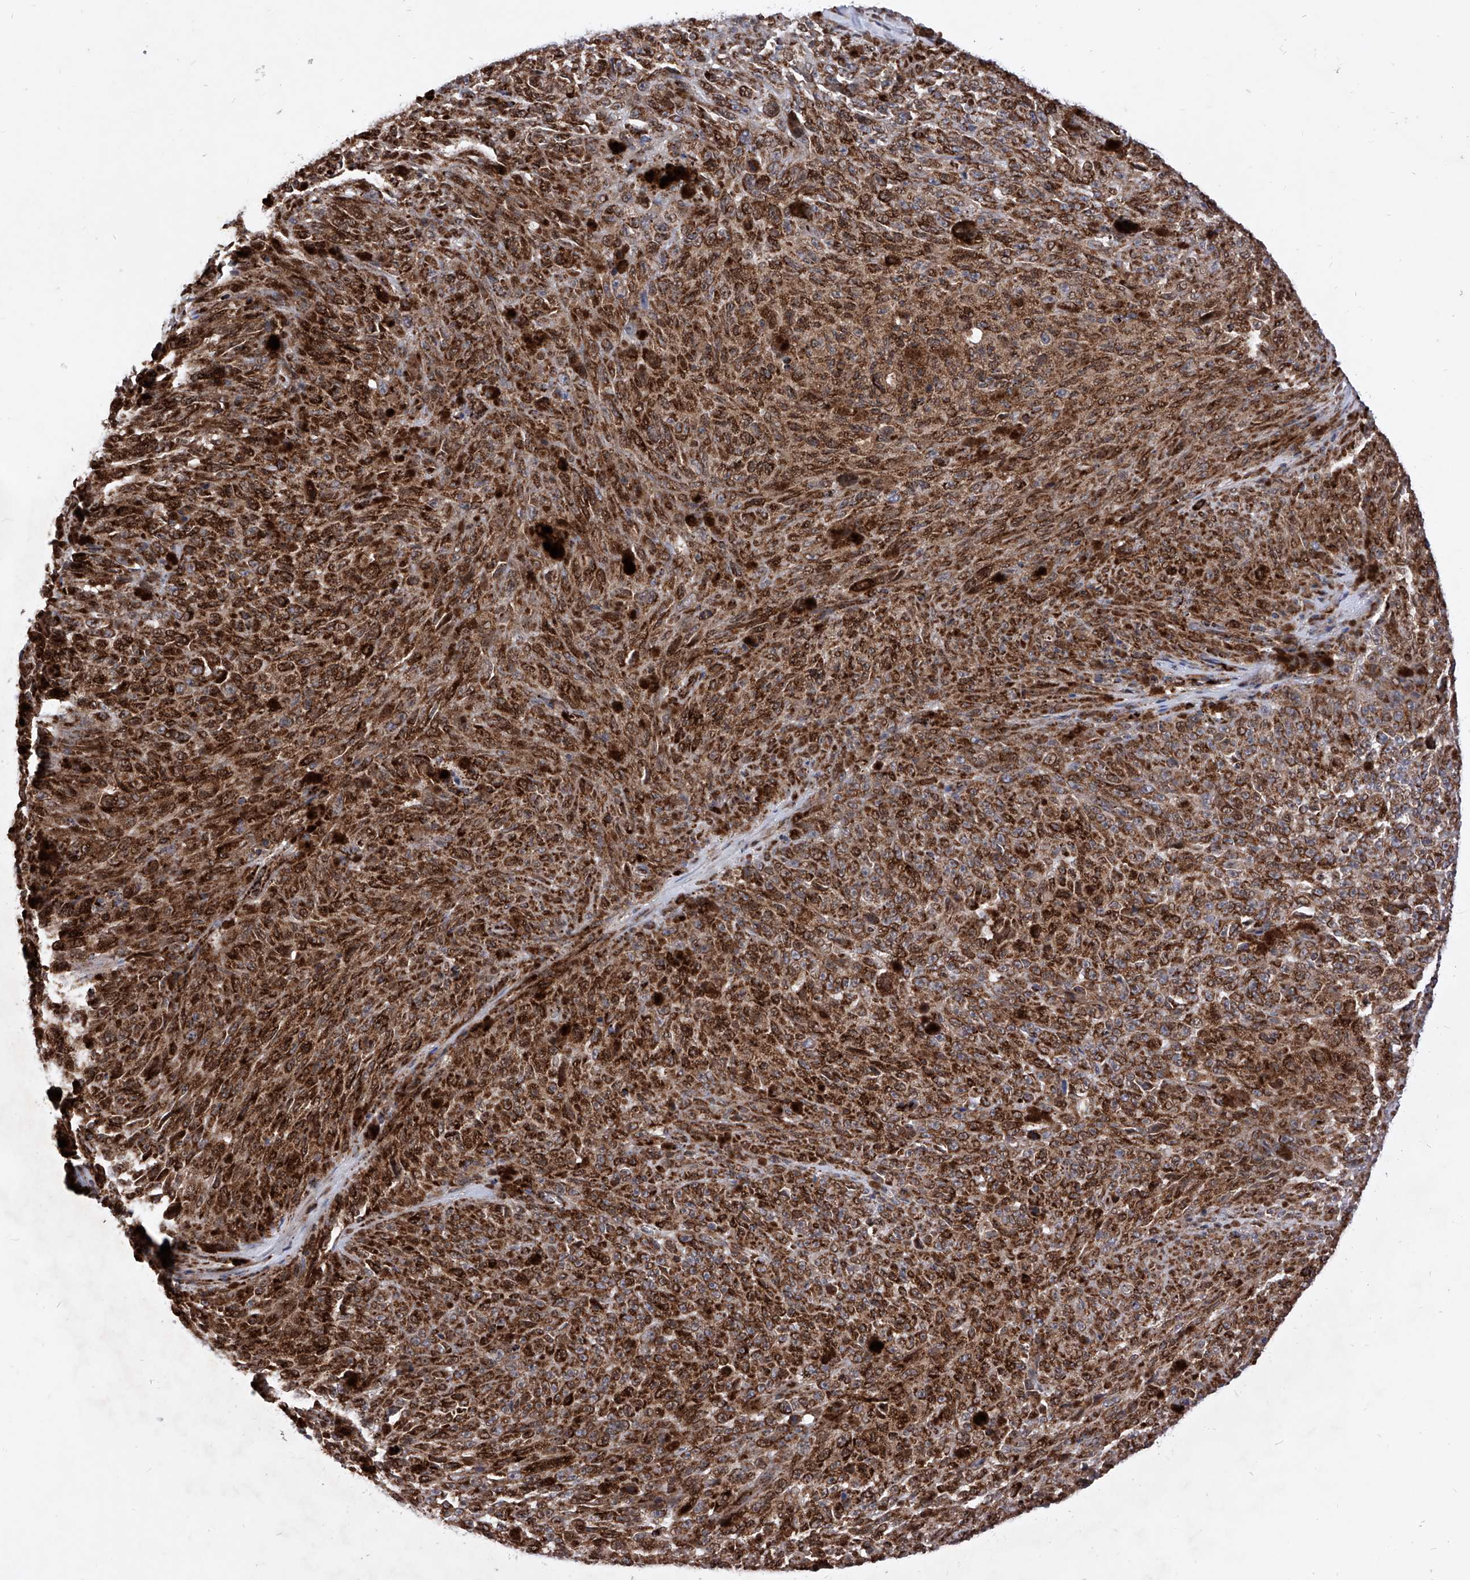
{"staining": {"intensity": "strong", "quantity": ">75%", "location": "cytoplasmic/membranous"}, "tissue": "melanoma", "cell_type": "Tumor cells", "image_type": "cancer", "snomed": [{"axis": "morphology", "description": "Malignant melanoma, NOS"}, {"axis": "topography", "description": "Skin"}], "caption": "Strong cytoplasmic/membranous expression is appreciated in approximately >75% of tumor cells in malignant melanoma.", "gene": "SEMA6A", "patient": {"sex": "female", "age": 82}}